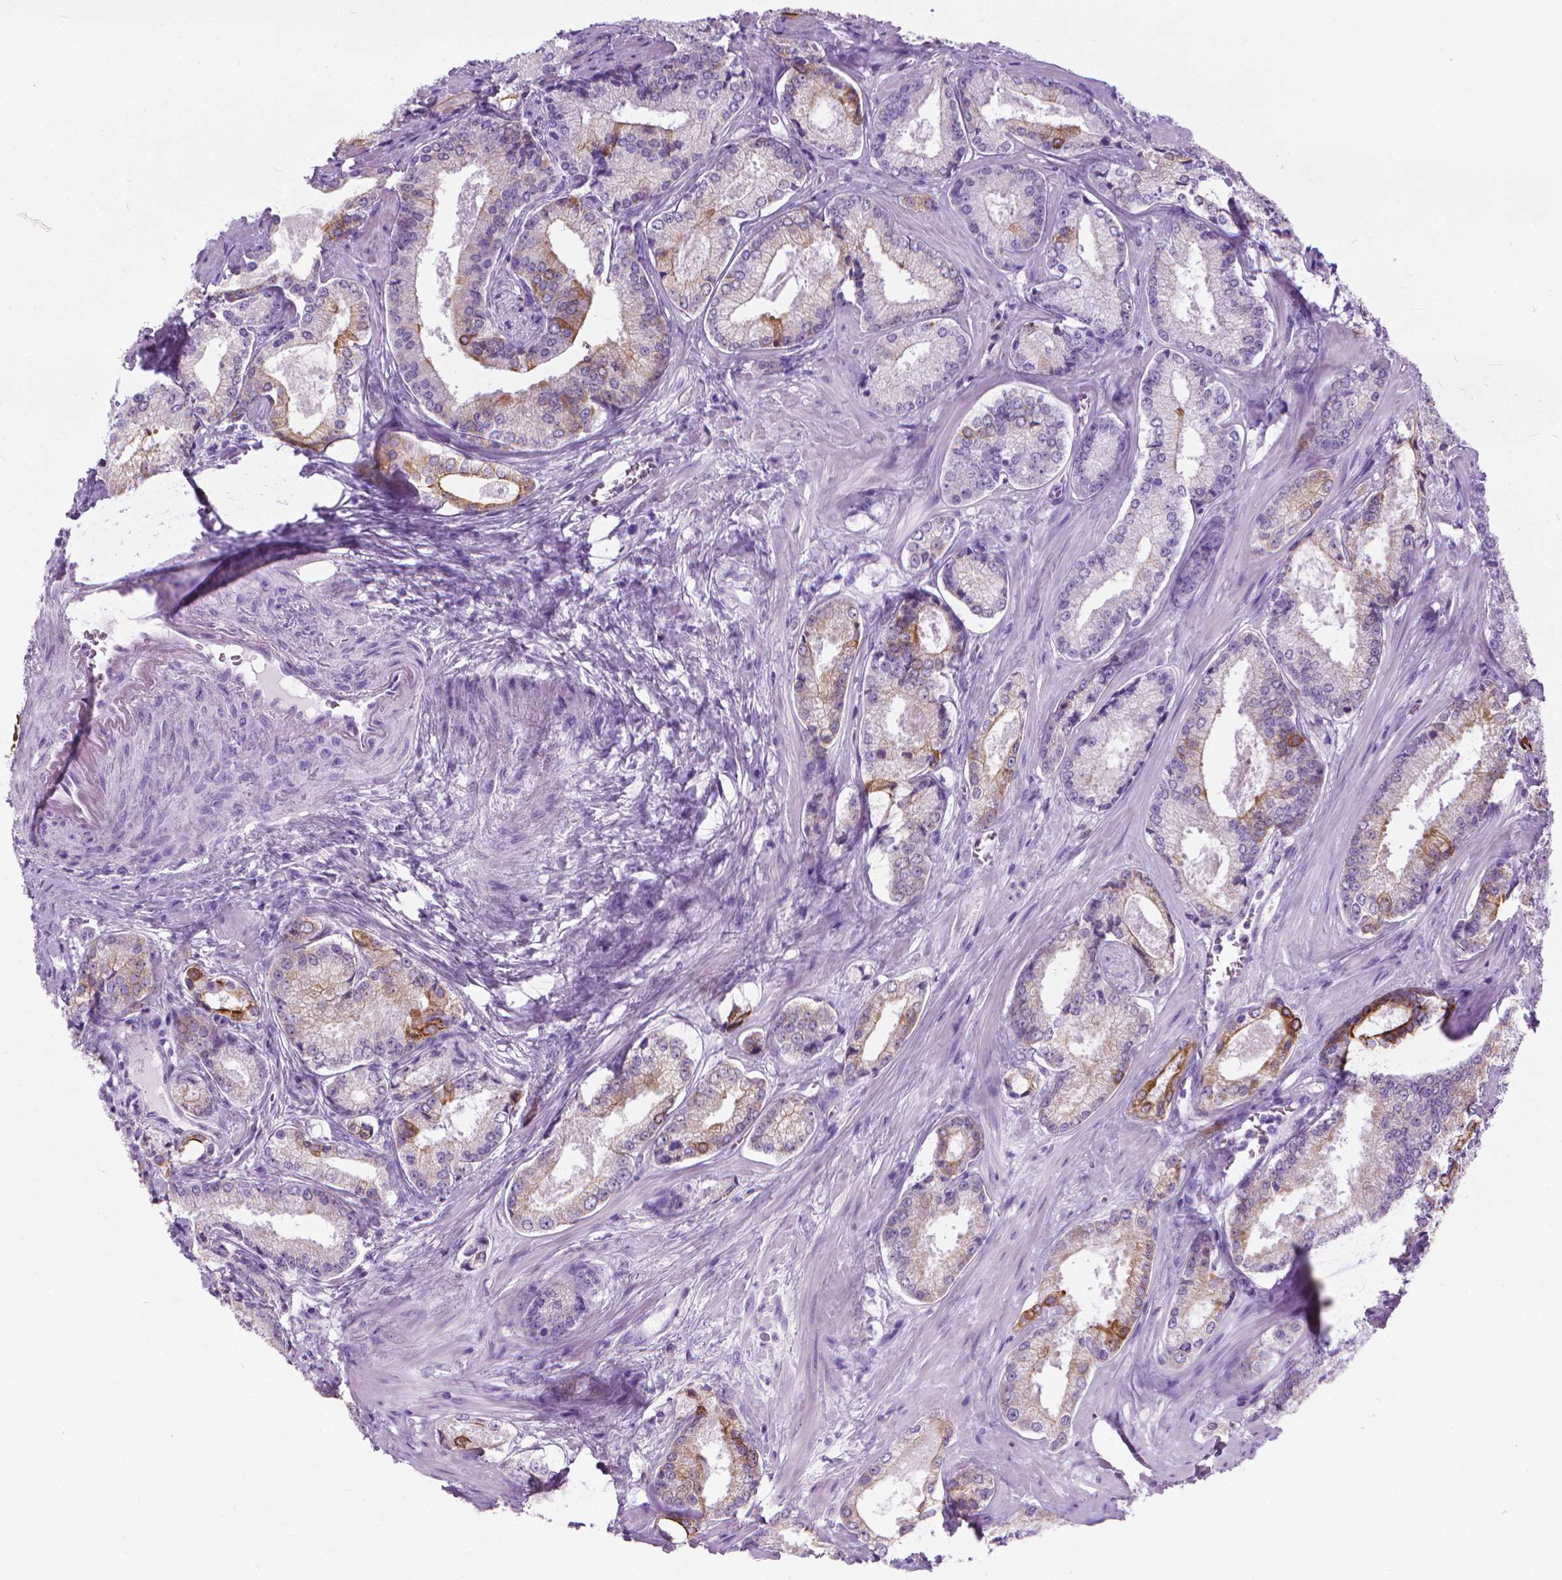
{"staining": {"intensity": "moderate", "quantity": "<25%", "location": "cytoplasmic/membranous"}, "tissue": "prostate cancer", "cell_type": "Tumor cells", "image_type": "cancer", "snomed": [{"axis": "morphology", "description": "Adenocarcinoma, Low grade"}, {"axis": "topography", "description": "Prostate"}], "caption": "A photomicrograph of prostate low-grade adenocarcinoma stained for a protein displays moderate cytoplasmic/membranous brown staining in tumor cells.", "gene": "HTR2B", "patient": {"sex": "male", "age": 56}}